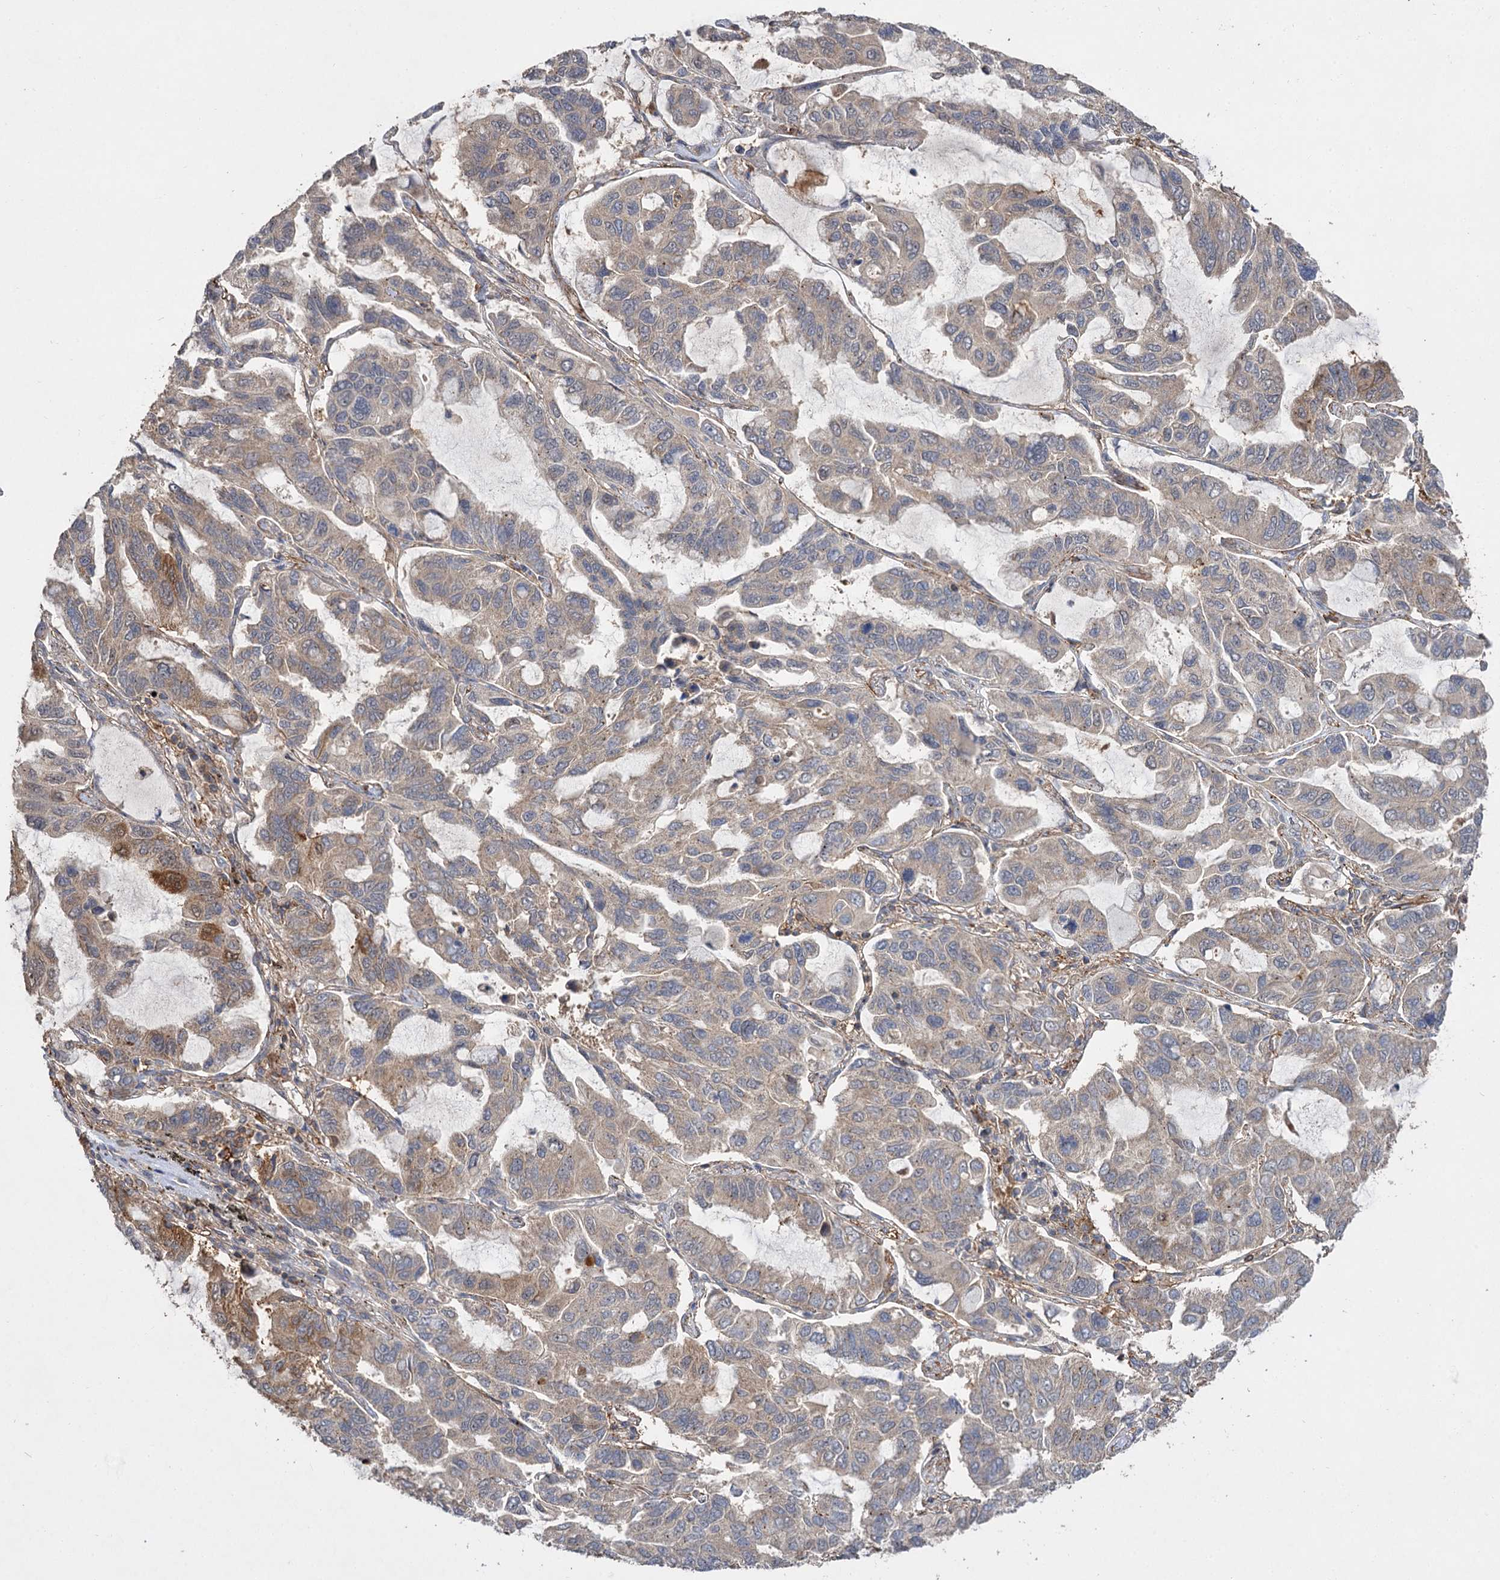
{"staining": {"intensity": "weak", "quantity": "<25%", "location": "cytoplasmic/membranous"}, "tissue": "lung cancer", "cell_type": "Tumor cells", "image_type": "cancer", "snomed": [{"axis": "morphology", "description": "Adenocarcinoma, NOS"}, {"axis": "topography", "description": "Lung"}], "caption": "Adenocarcinoma (lung) was stained to show a protein in brown. There is no significant positivity in tumor cells.", "gene": "FBXW8", "patient": {"sex": "male", "age": 64}}